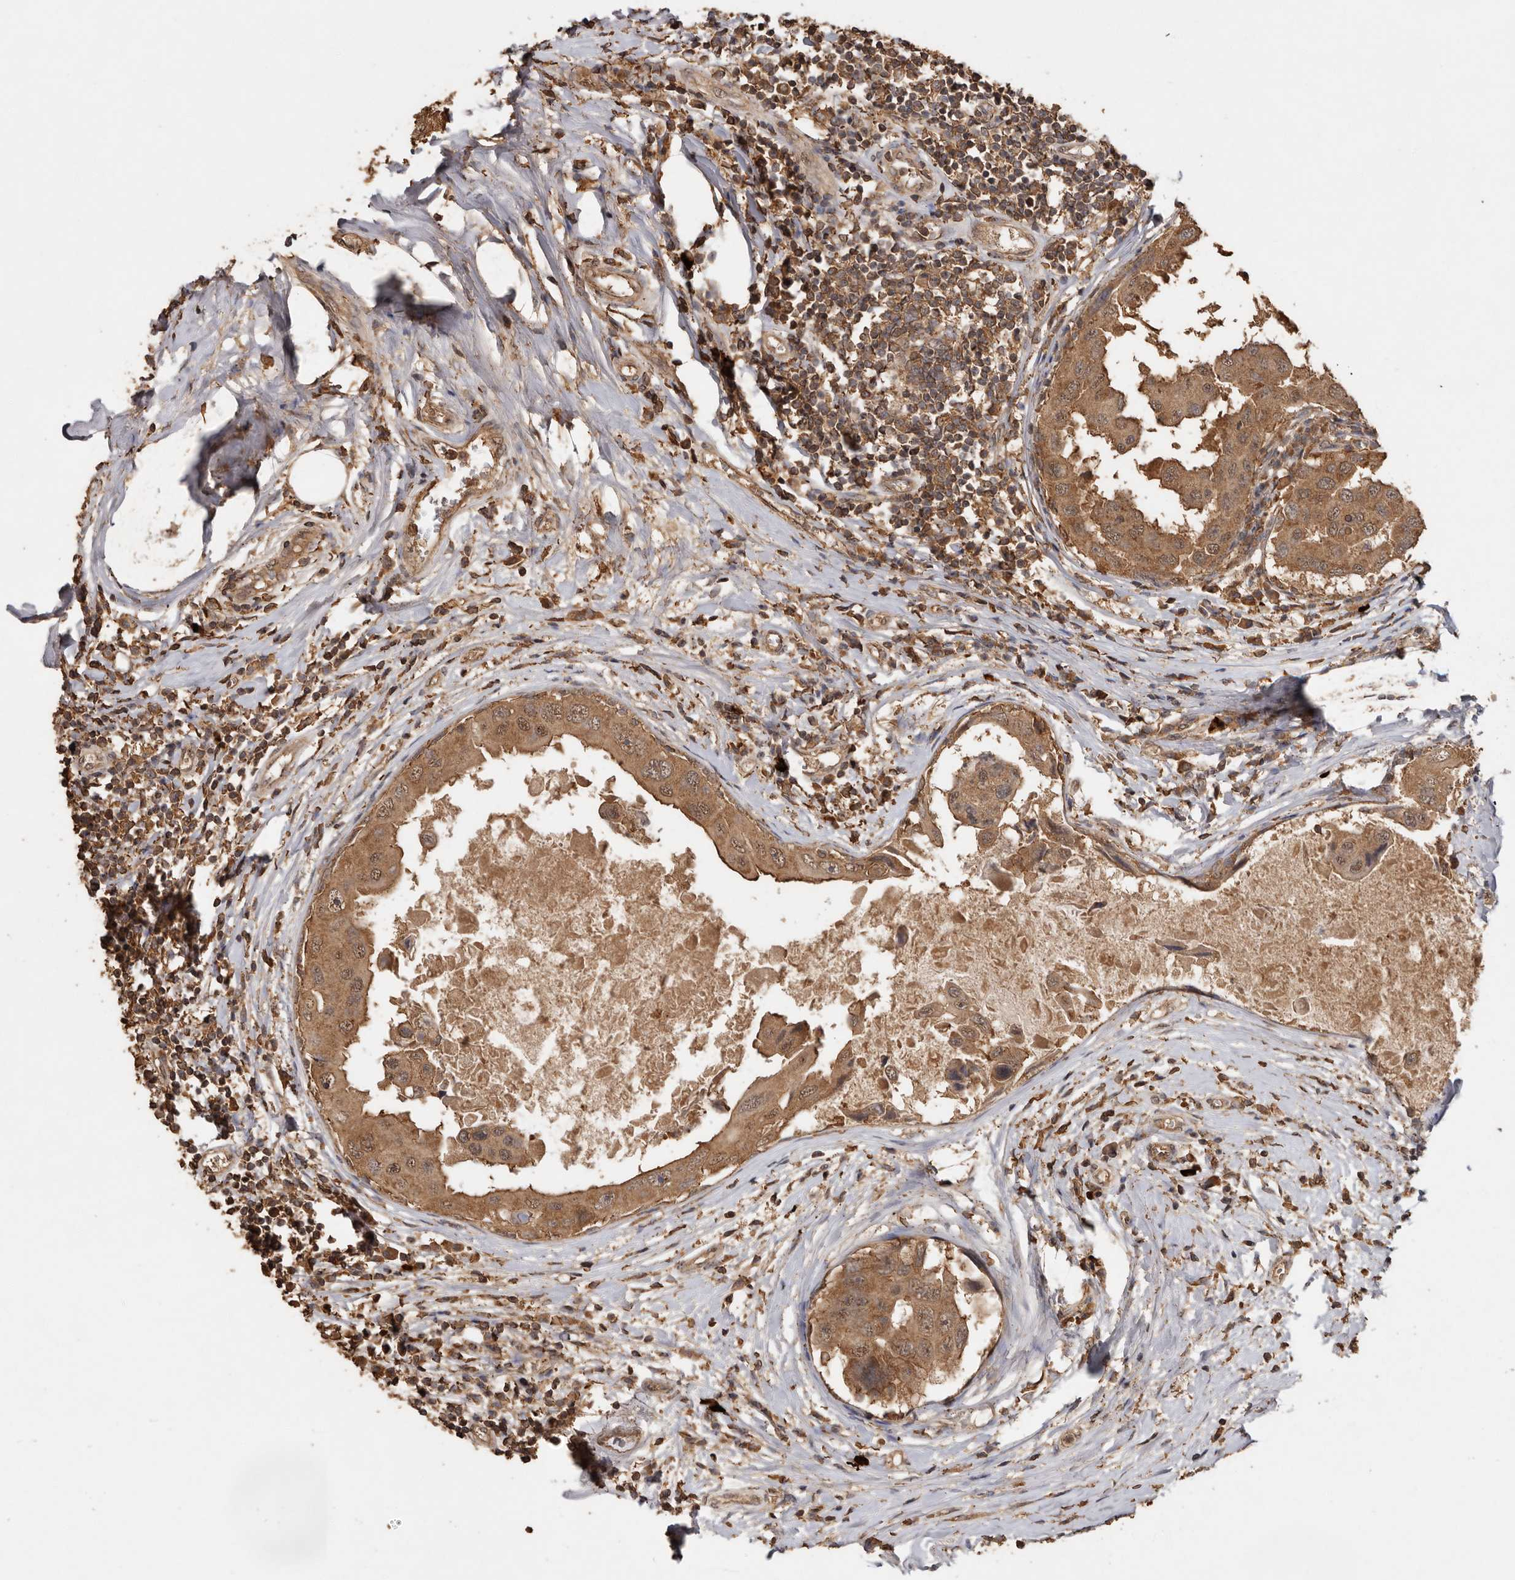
{"staining": {"intensity": "moderate", "quantity": ">75%", "location": "cytoplasmic/membranous,nuclear"}, "tissue": "breast cancer", "cell_type": "Tumor cells", "image_type": "cancer", "snomed": [{"axis": "morphology", "description": "Duct carcinoma"}, {"axis": "topography", "description": "Breast"}], "caption": "A medium amount of moderate cytoplasmic/membranous and nuclear positivity is present in approximately >75% of tumor cells in breast cancer tissue. The staining was performed using DAB to visualize the protein expression in brown, while the nuclei were stained in blue with hematoxylin (Magnification: 20x).", "gene": "RWDD1", "patient": {"sex": "female", "age": 27}}